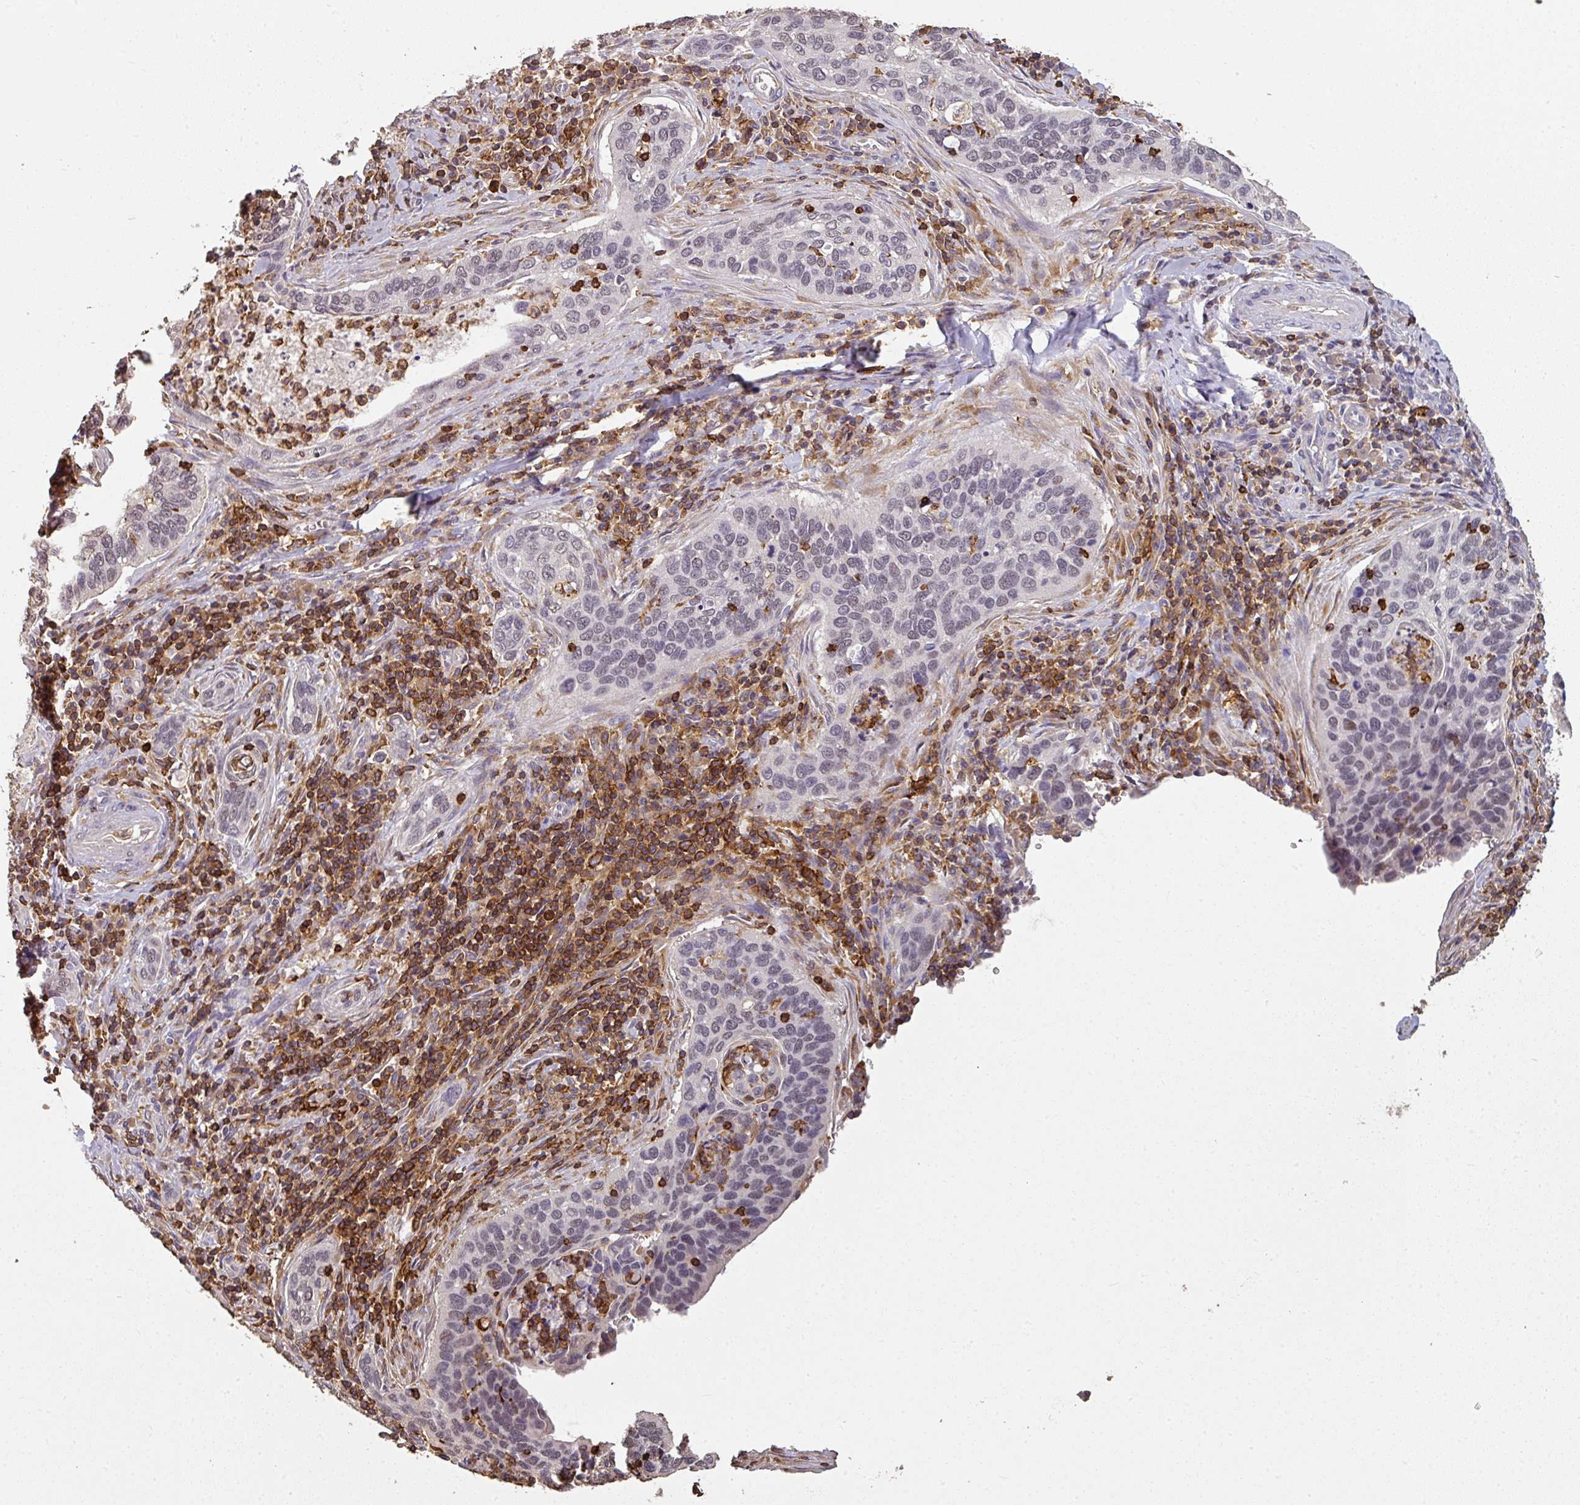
{"staining": {"intensity": "weak", "quantity": "<25%", "location": "nuclear"}, "tissue": "cervical cancer", "cell_type": "Tumor cells", "image_type": "cancer", "snomed": [{"axis": "morphology", "description": "Squamous cell carcinoma, NOS"}, {"axis": "topography", "description": "Cervix"}], "caption": "Tumor cells are negative for protein expression in human cervical cancer (squamous cell carcinoma).", "gene": "OLFML2B", "patient": {"sex": "female", "age": 53}}